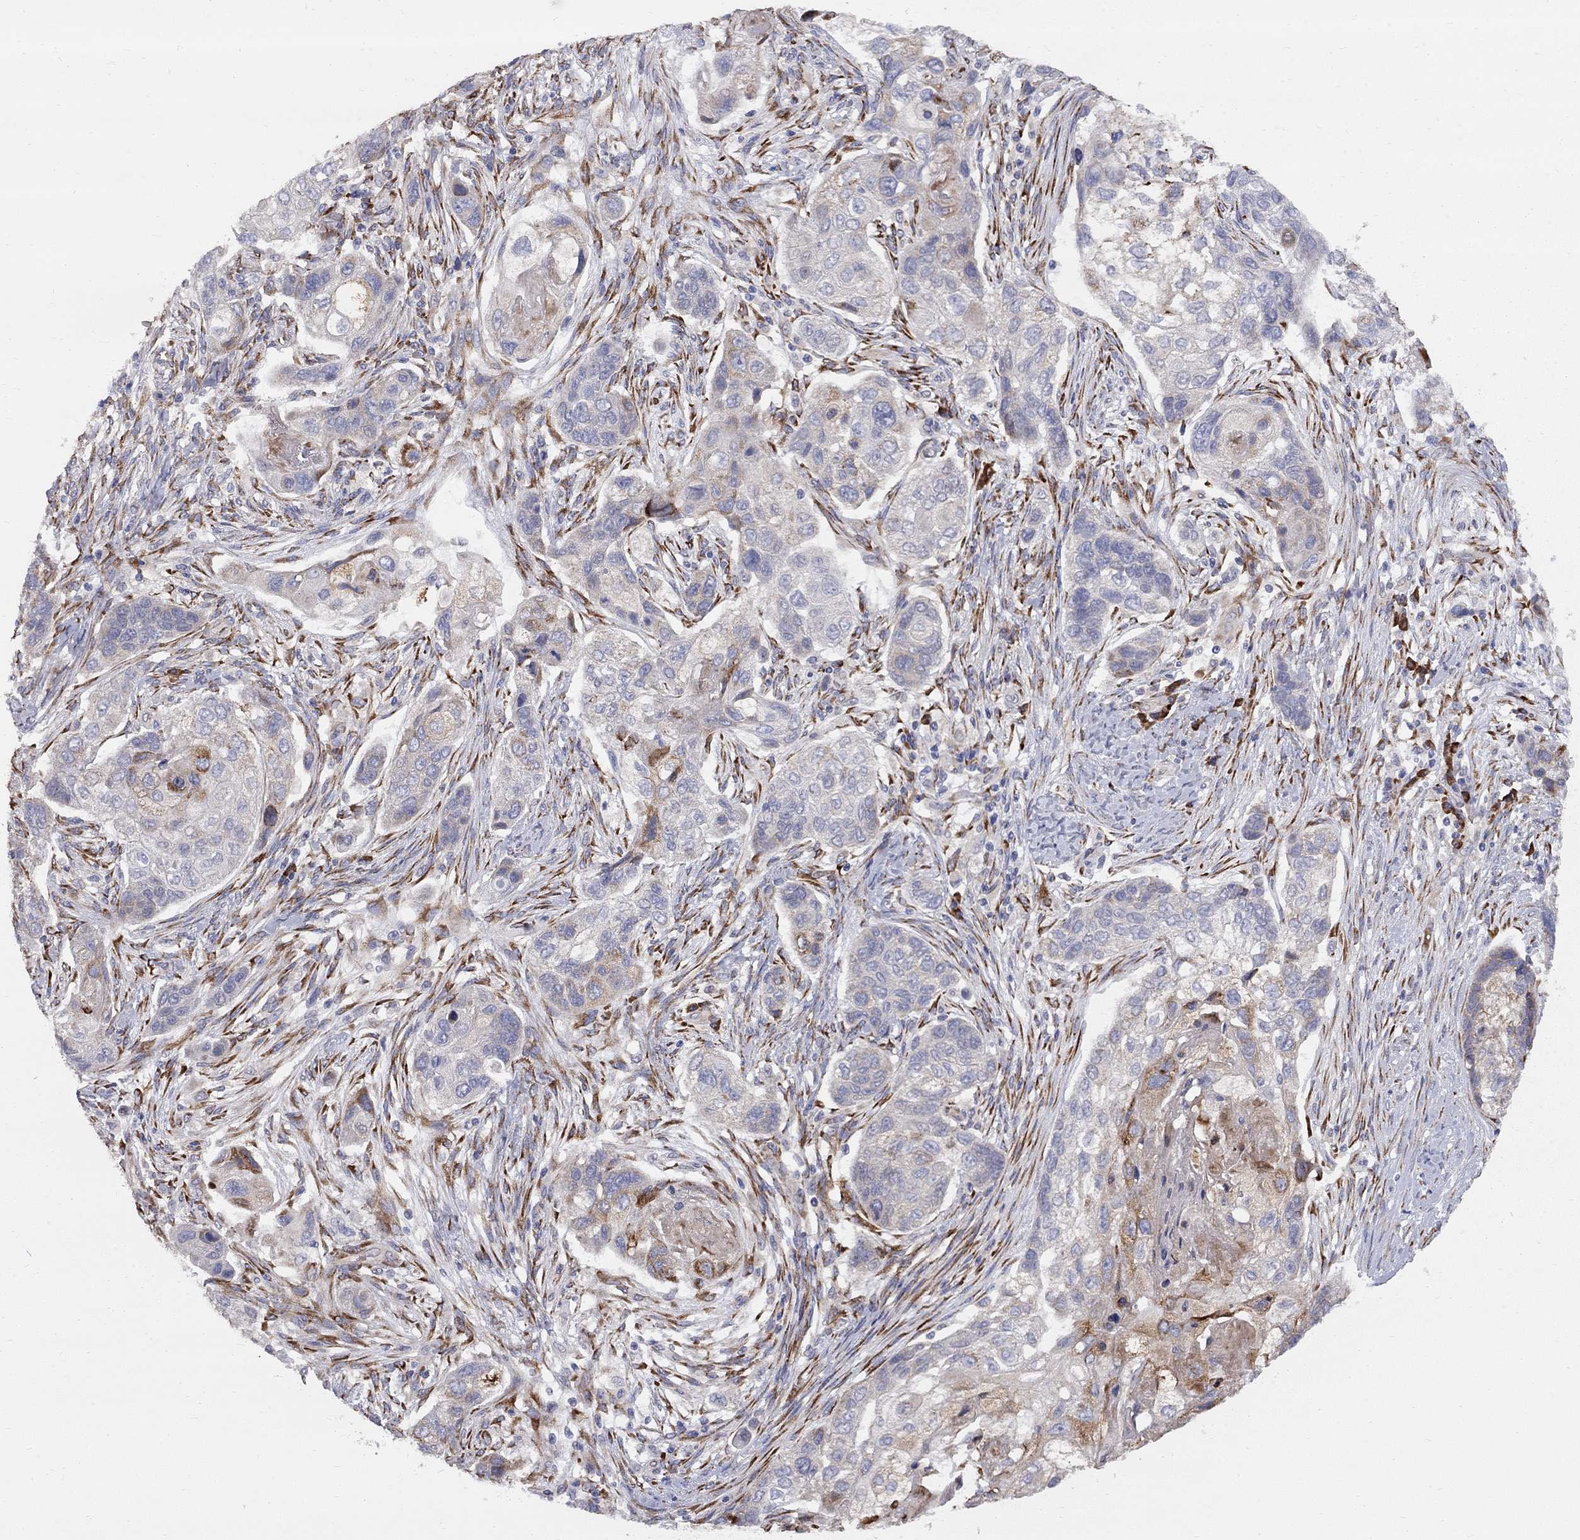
{"staining": {"intensity": "moderate", "quantity": "<25%", "location": "cytoplasmic/membranous"}, "tissue": "lung cancer", "cell_type": "Tumor cells", "image_type": "cancer", "snomed": [{"axis": "morphology", "description": "Normal tissue, NOS"}, {"axis": "morphology", "description": "Squamous cell carcinoma, NOS"}, {"axis": "topography", "description": "Bronchus"}, {"axis": "topography", "description": "Lung"}], "caption": "Moderate cytoplasmic/membranous positivity is present in approximately <25% of tumor cells in squamous cell carcinoma (lung).", "gene": "CASTOR1", "patient": {"sex": "male", "age": 69}}